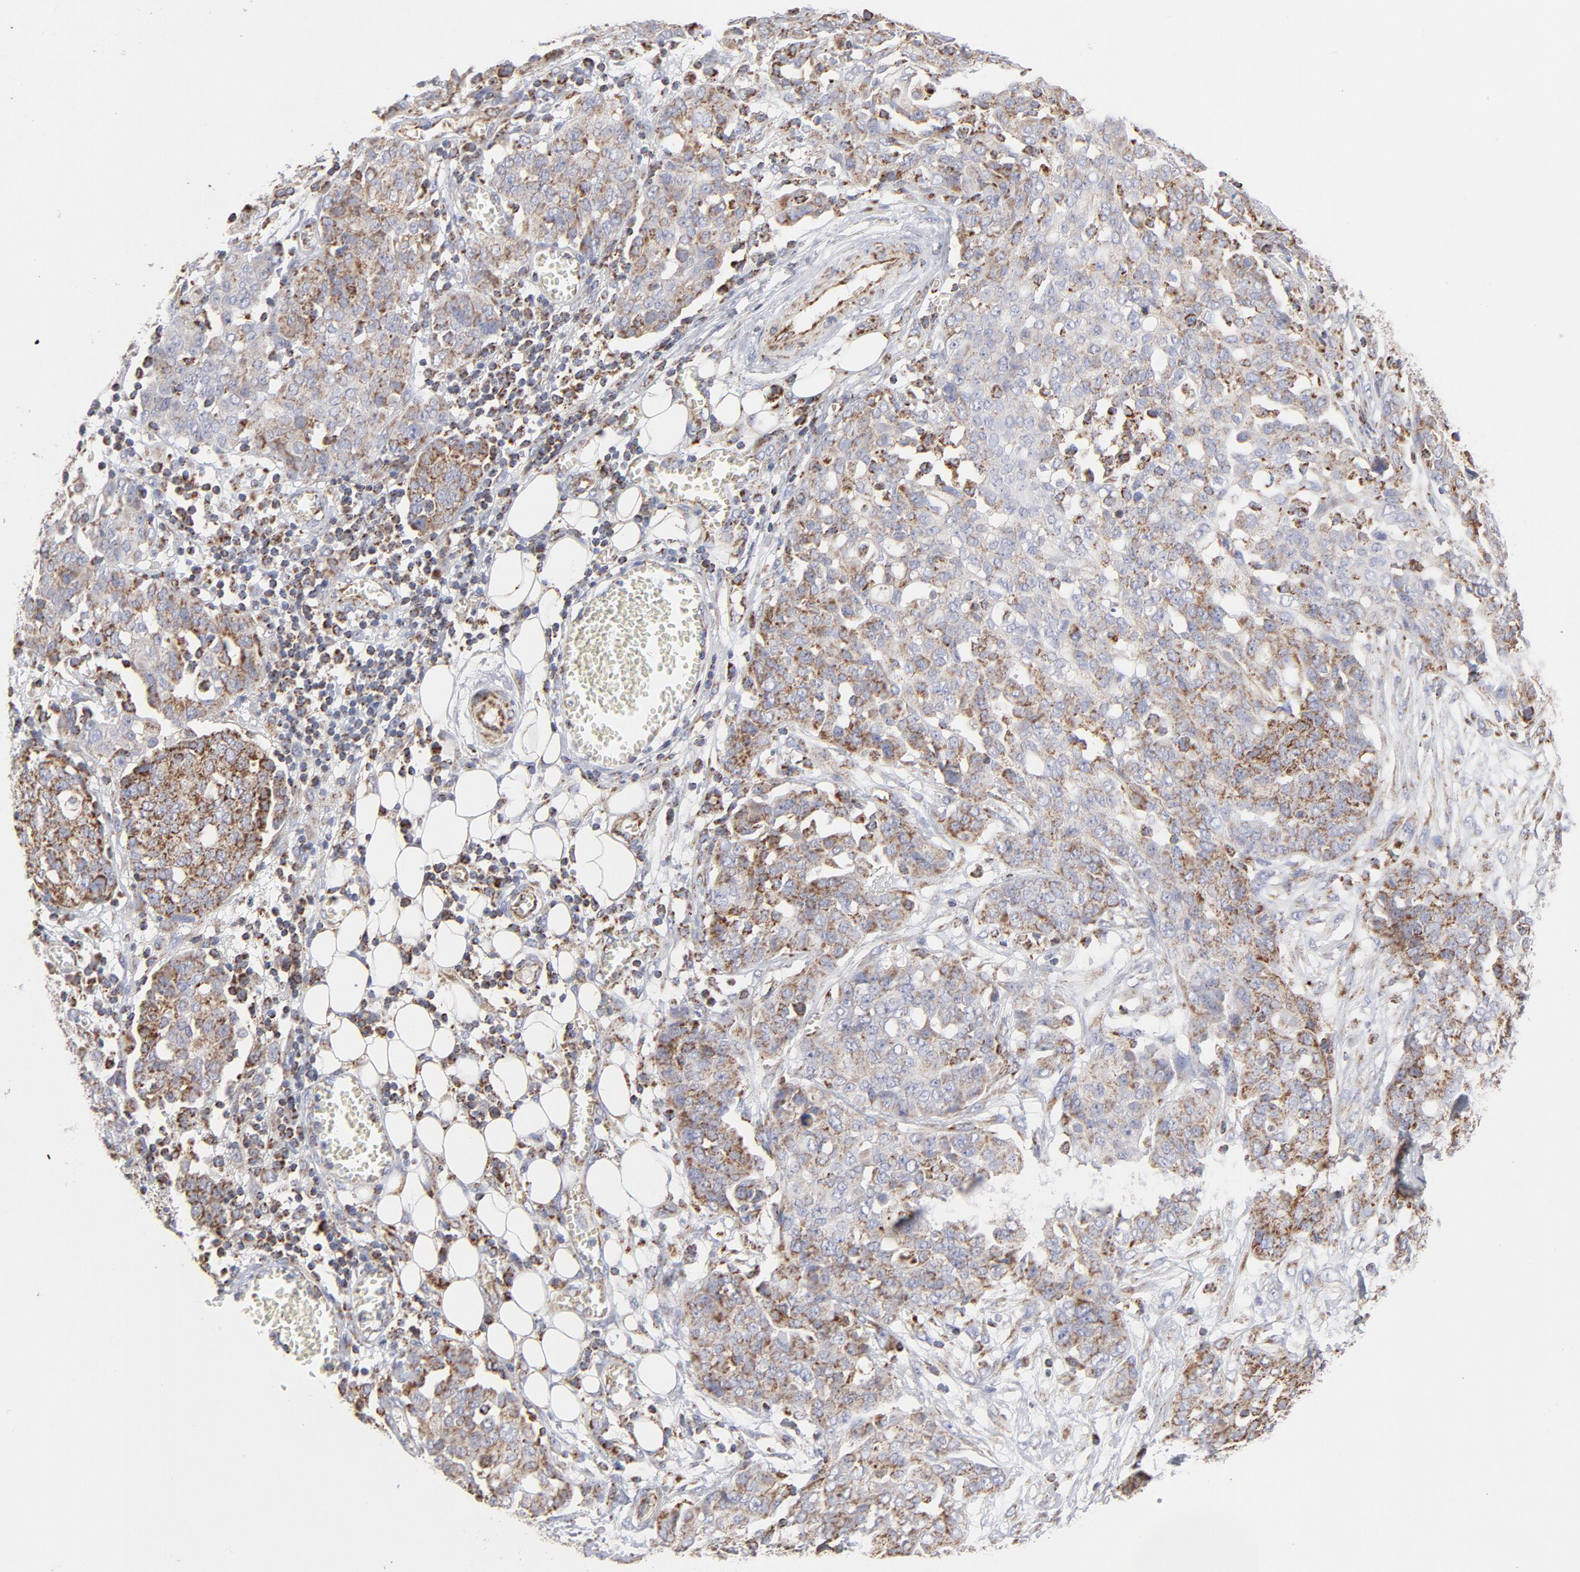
{"staining": {"intensity": "weak", "quantity": ">75%", "location": "cytoplasmic/membranous"}, "tissue": "ovarian cancer", "cell_type": "Tumor cells", "image_type": "cancer", "snomed": [{"axis": "morphology", "description": "Cystadenocarcinoma, serous, NOS"}, {"axis": "topography", "description": "Soft tissue"}, {"axis": "topography", "description": "Ovary"}], "caption": "A brown stain highlights weak cytoplasmic/membranous positivity of a protein in ovarian serous cystadenocarcinoma tumor cells.", "gene": "ASB3", "patient": {"sex": "female", "age": 57}}